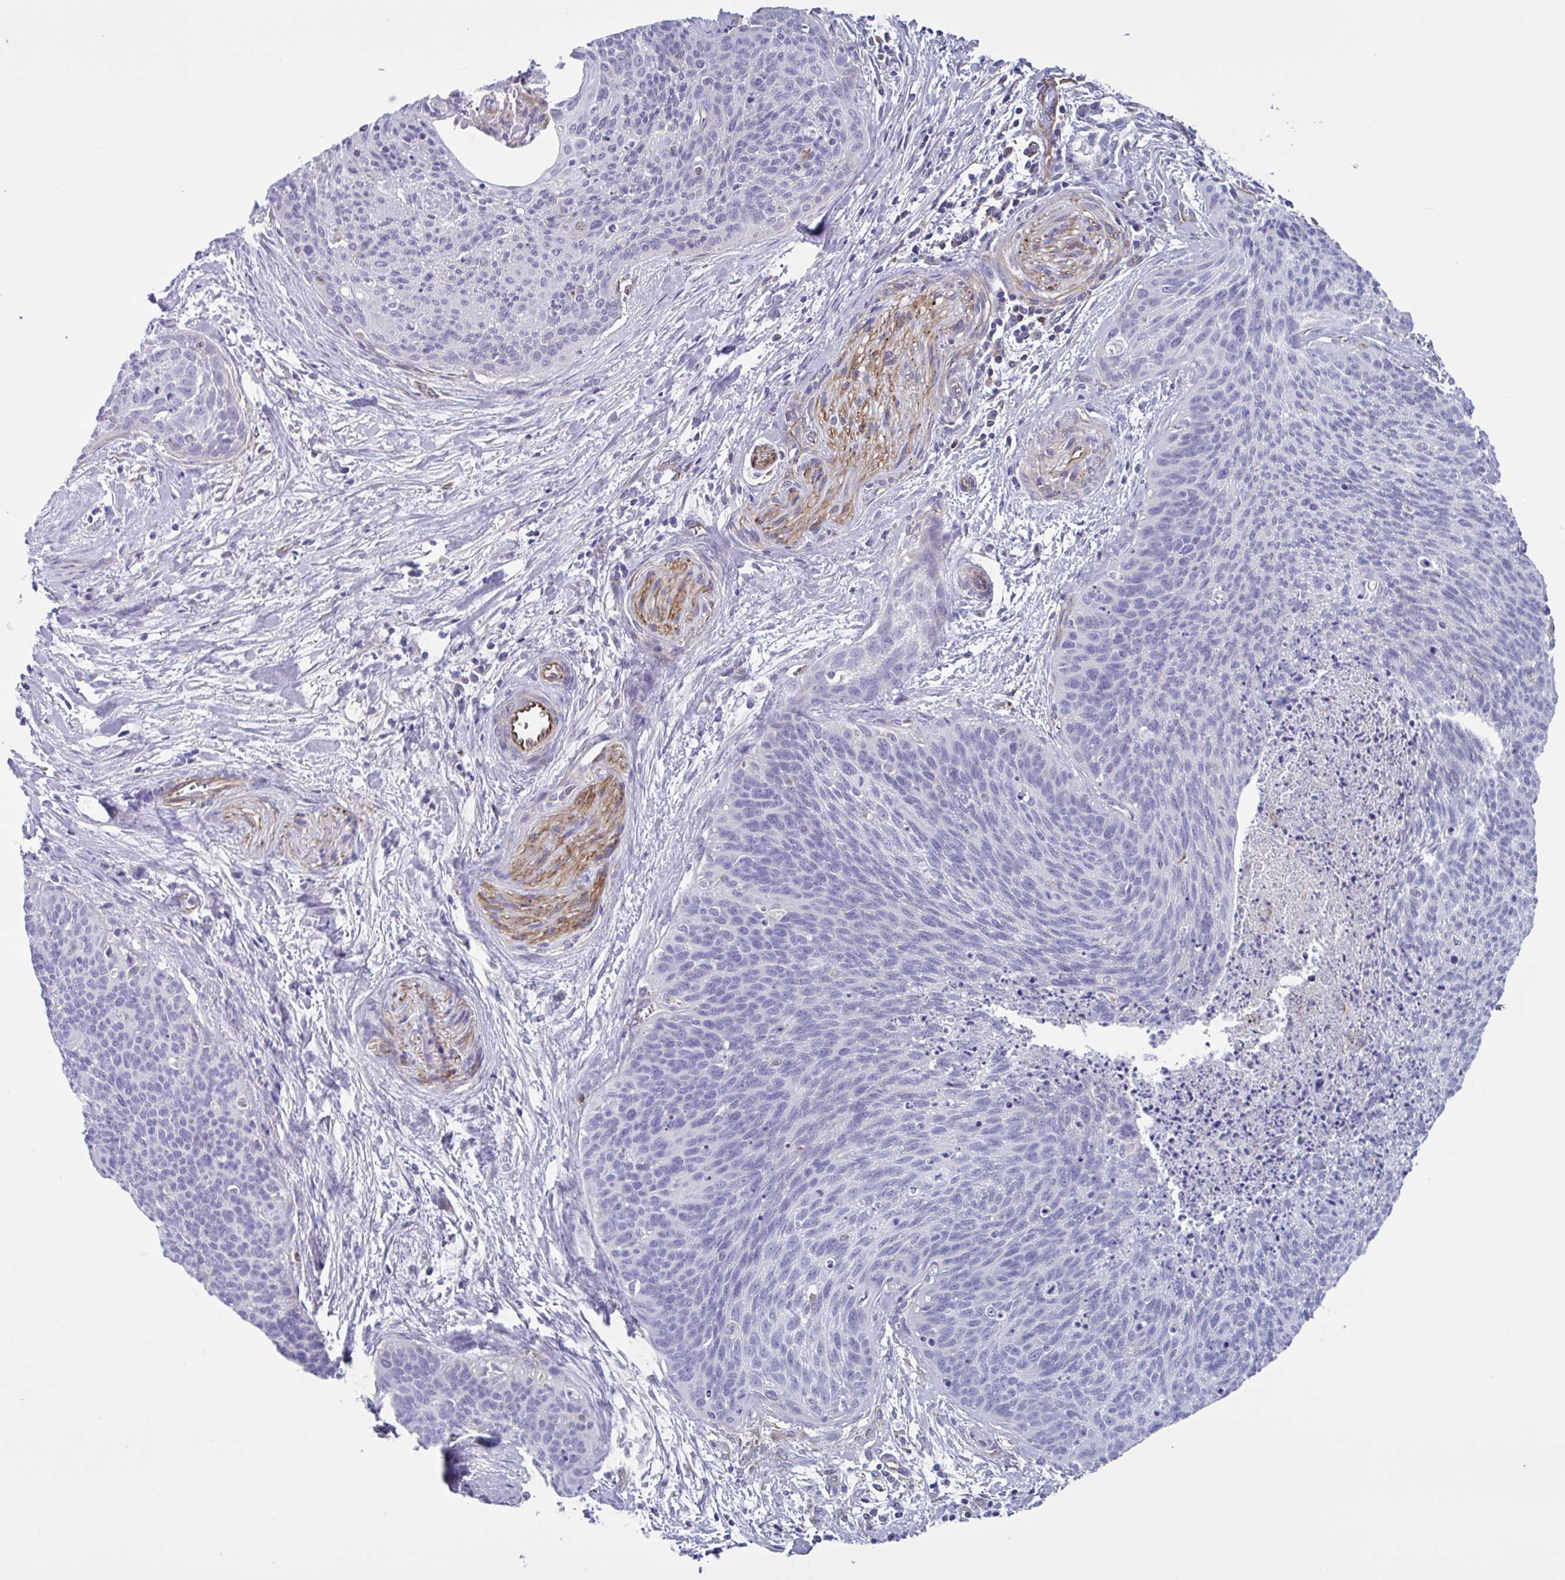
{"staining": {"intensity": "negative", "quantity": "none", "location": "none"}, "tissue": "cervical cancer", "cell_type": "Tumor cells", "image_type": "cancer", "snomed": [{"axis": "morphology", "description": "Squamous cell carcinoma, NOS"}, {"axis": "topography", "description": "Cervix"}], "caption": "There is no significant staining in tumor cells of cervical cancer (squamous cell carcinoma).", "gene": "TMEM86B", "patient": {"sex": "female", "age": 55}}